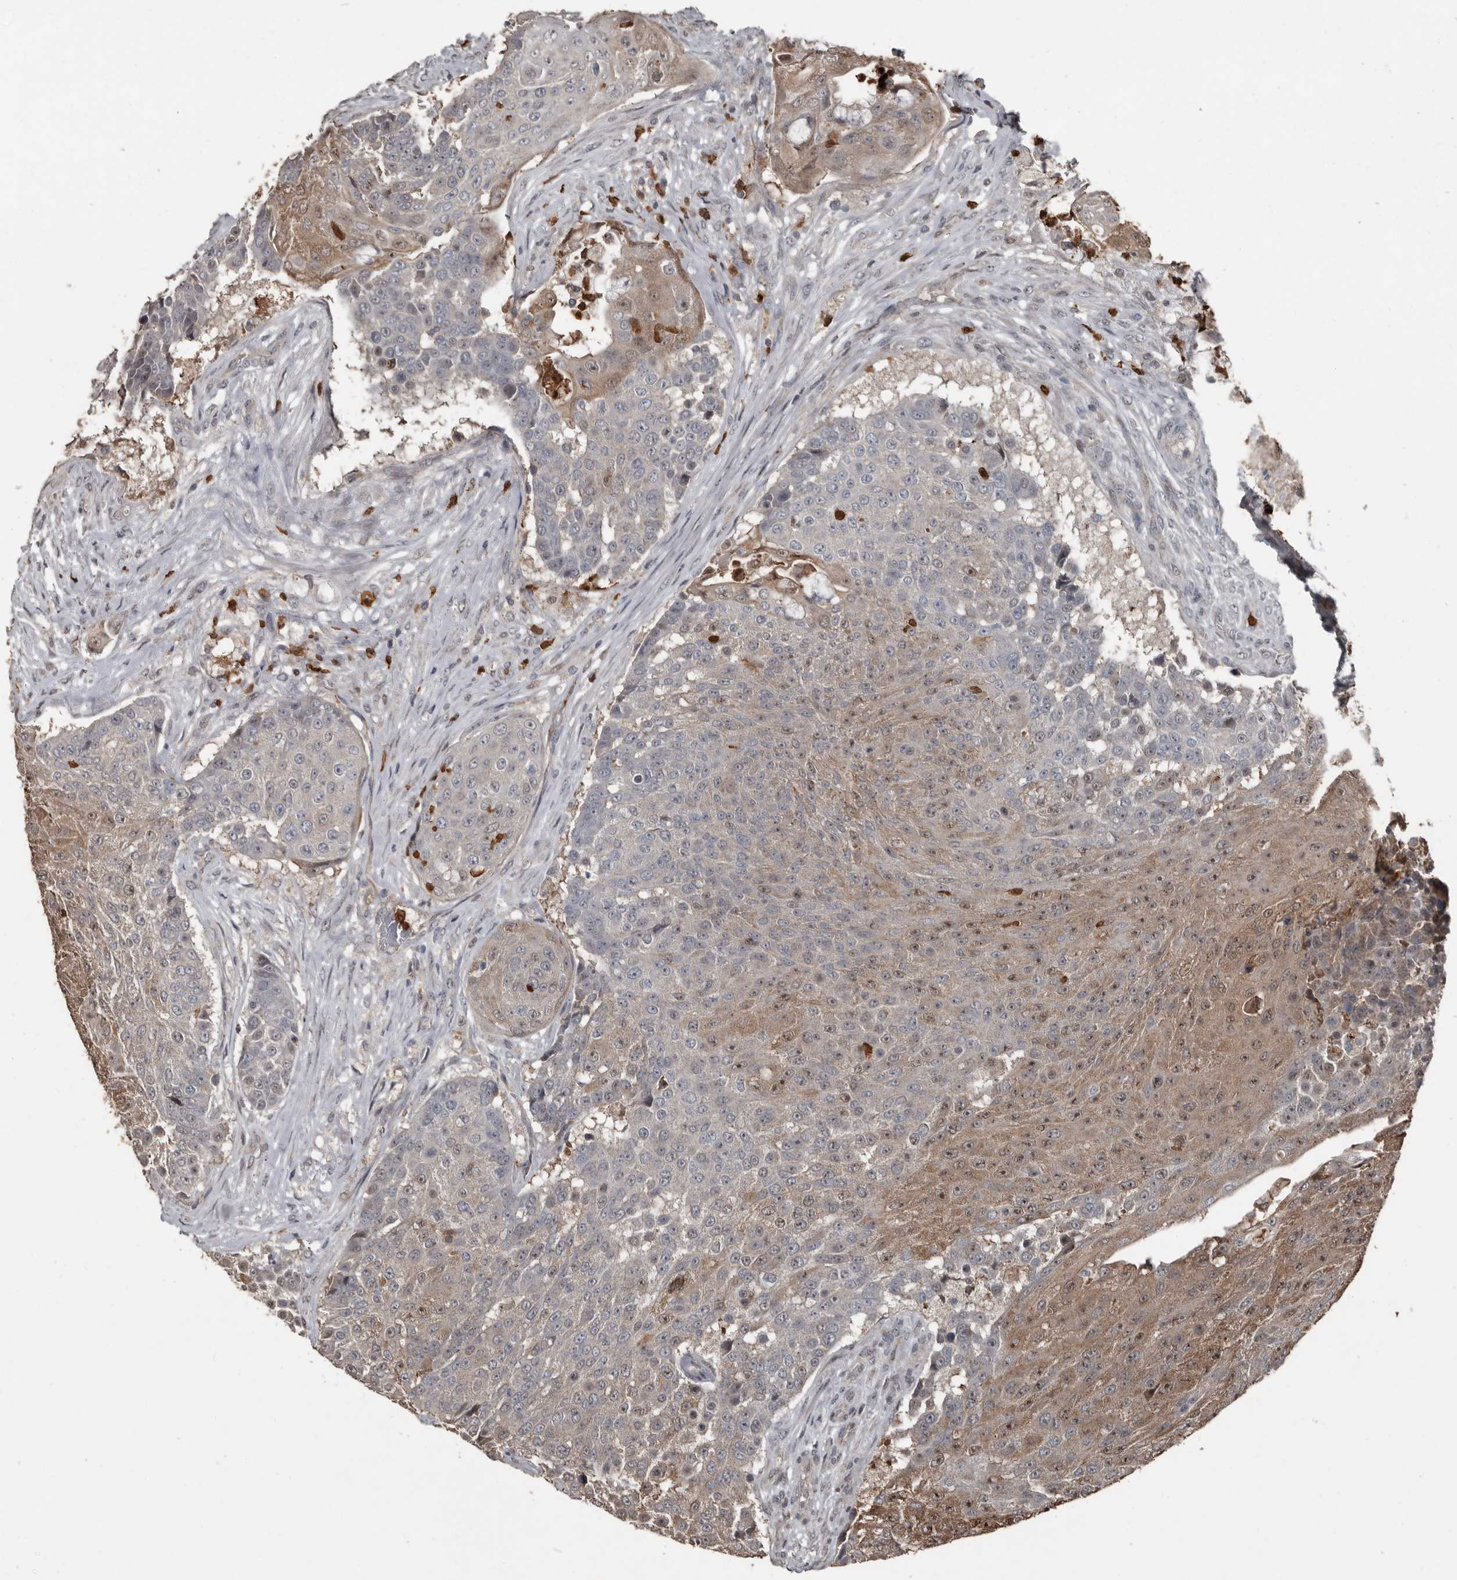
{"staining": {"intensity": "weak", "quantity": "25%-75%", "location": "cytoplasmic/membranous,nuclear"}, "tissue": "urothelial cancer", "cell_type": "Tumor cells", "image_type": "cancer", "snomed": [{"axis": "morphology", "description": "Urothelial carcinoma, High grade"}, {"axis": "topography", "description": "Urinary bladder"}], "caption": "This histopathology image displays immunohistochemistry staining of urothelial cancer, with low weak cytoplasmic/membranous and nuclear positivity in approximately 25%-75% of tumor cells.", "gene": "FSBP", "patient": {"sex": "female", "age": 63}}